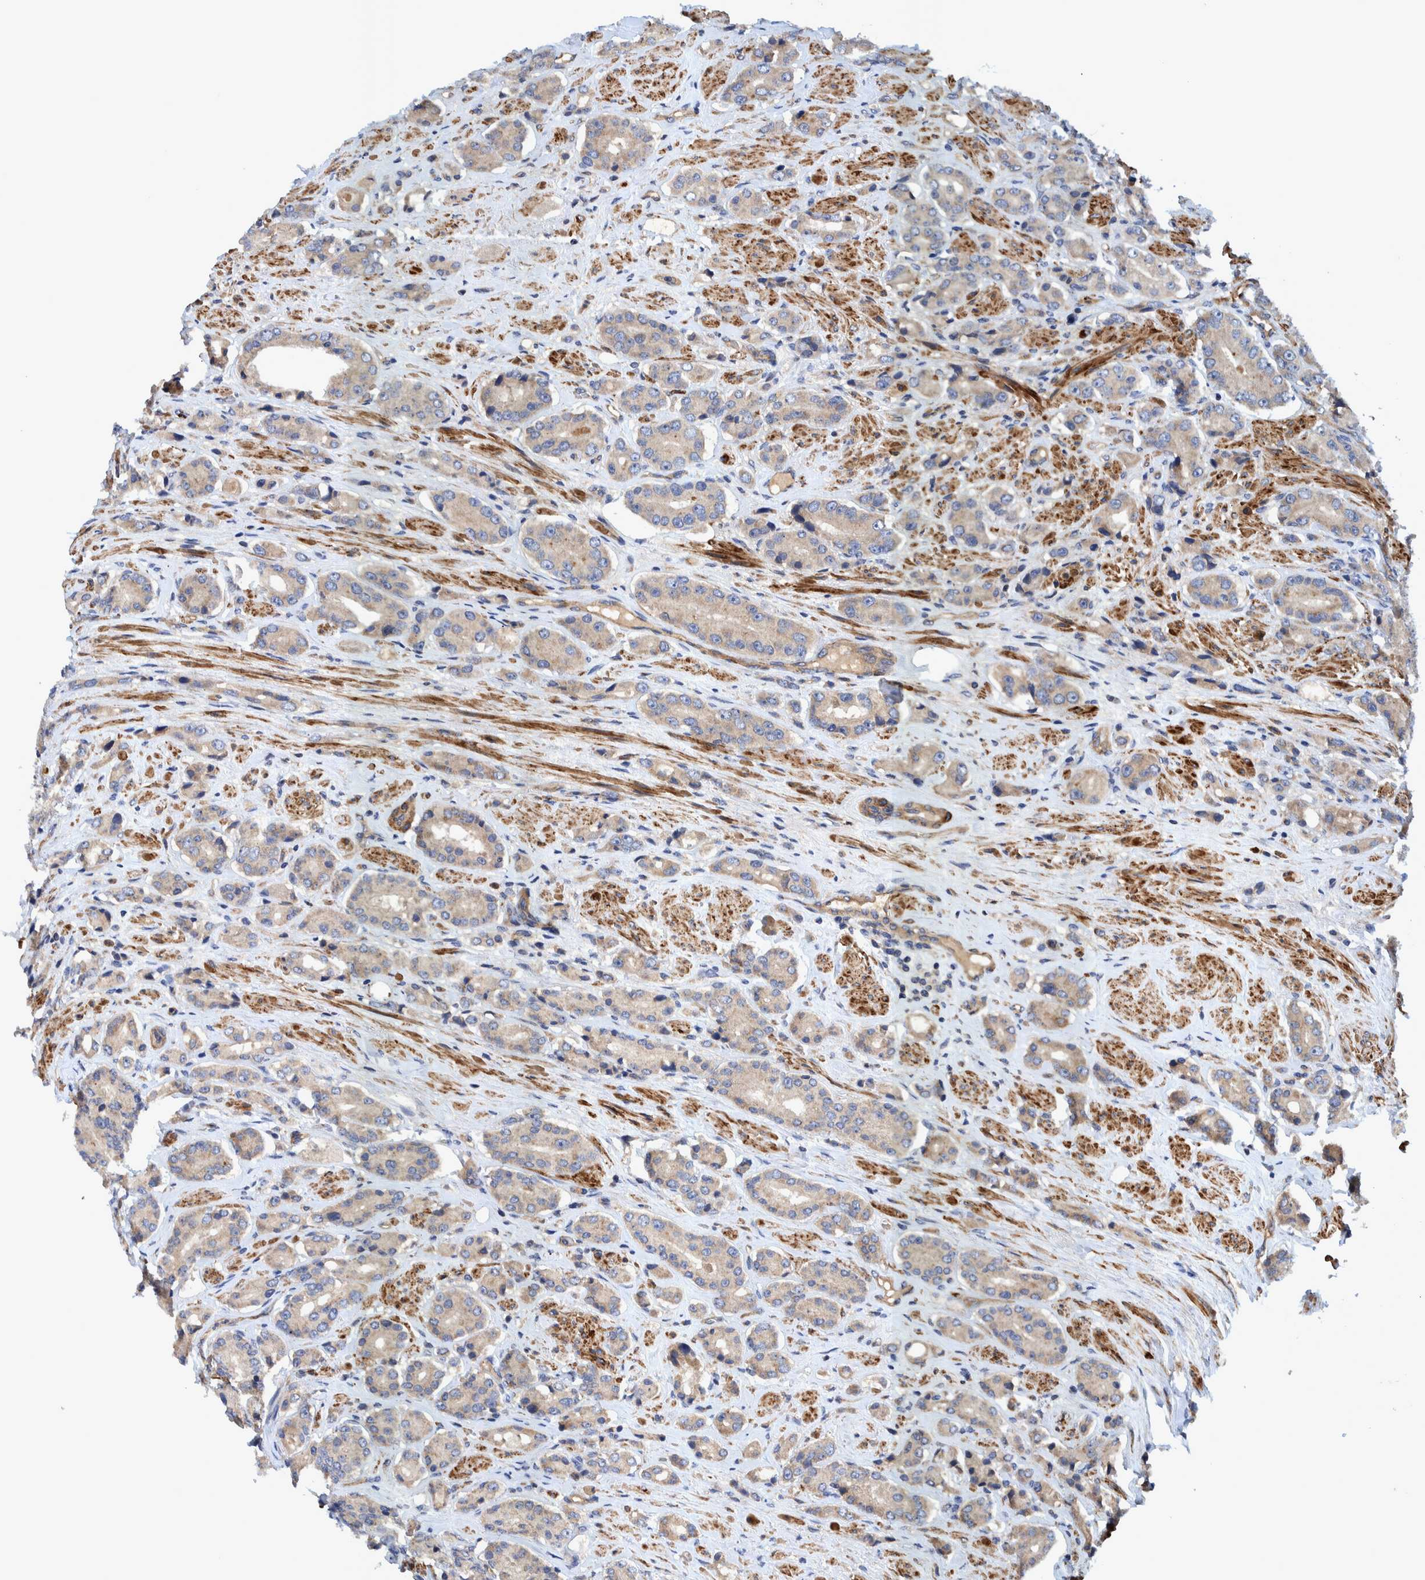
{"staining": {"intensity": "weak", "quantity": ">75%", "location": "cytoplasmic/membranous"}, "tissue": "prostate cancer", "cell_type": "Tumor cells", "image_type": "cancer", "snomed": [{"axis": "morphology", "description": "Adenocarcinoma, High grade"}, {"axis": "topography", "description": "Prostate"}], "caption": "Protein staining of prostate adenocarcinoma (high-grade) tissue reveals weak cytoplasmic/membranous expression in about >75% of tumor cells.", "gene": "GRPEL2", "patient": {"sex": "male", "age": 71}}